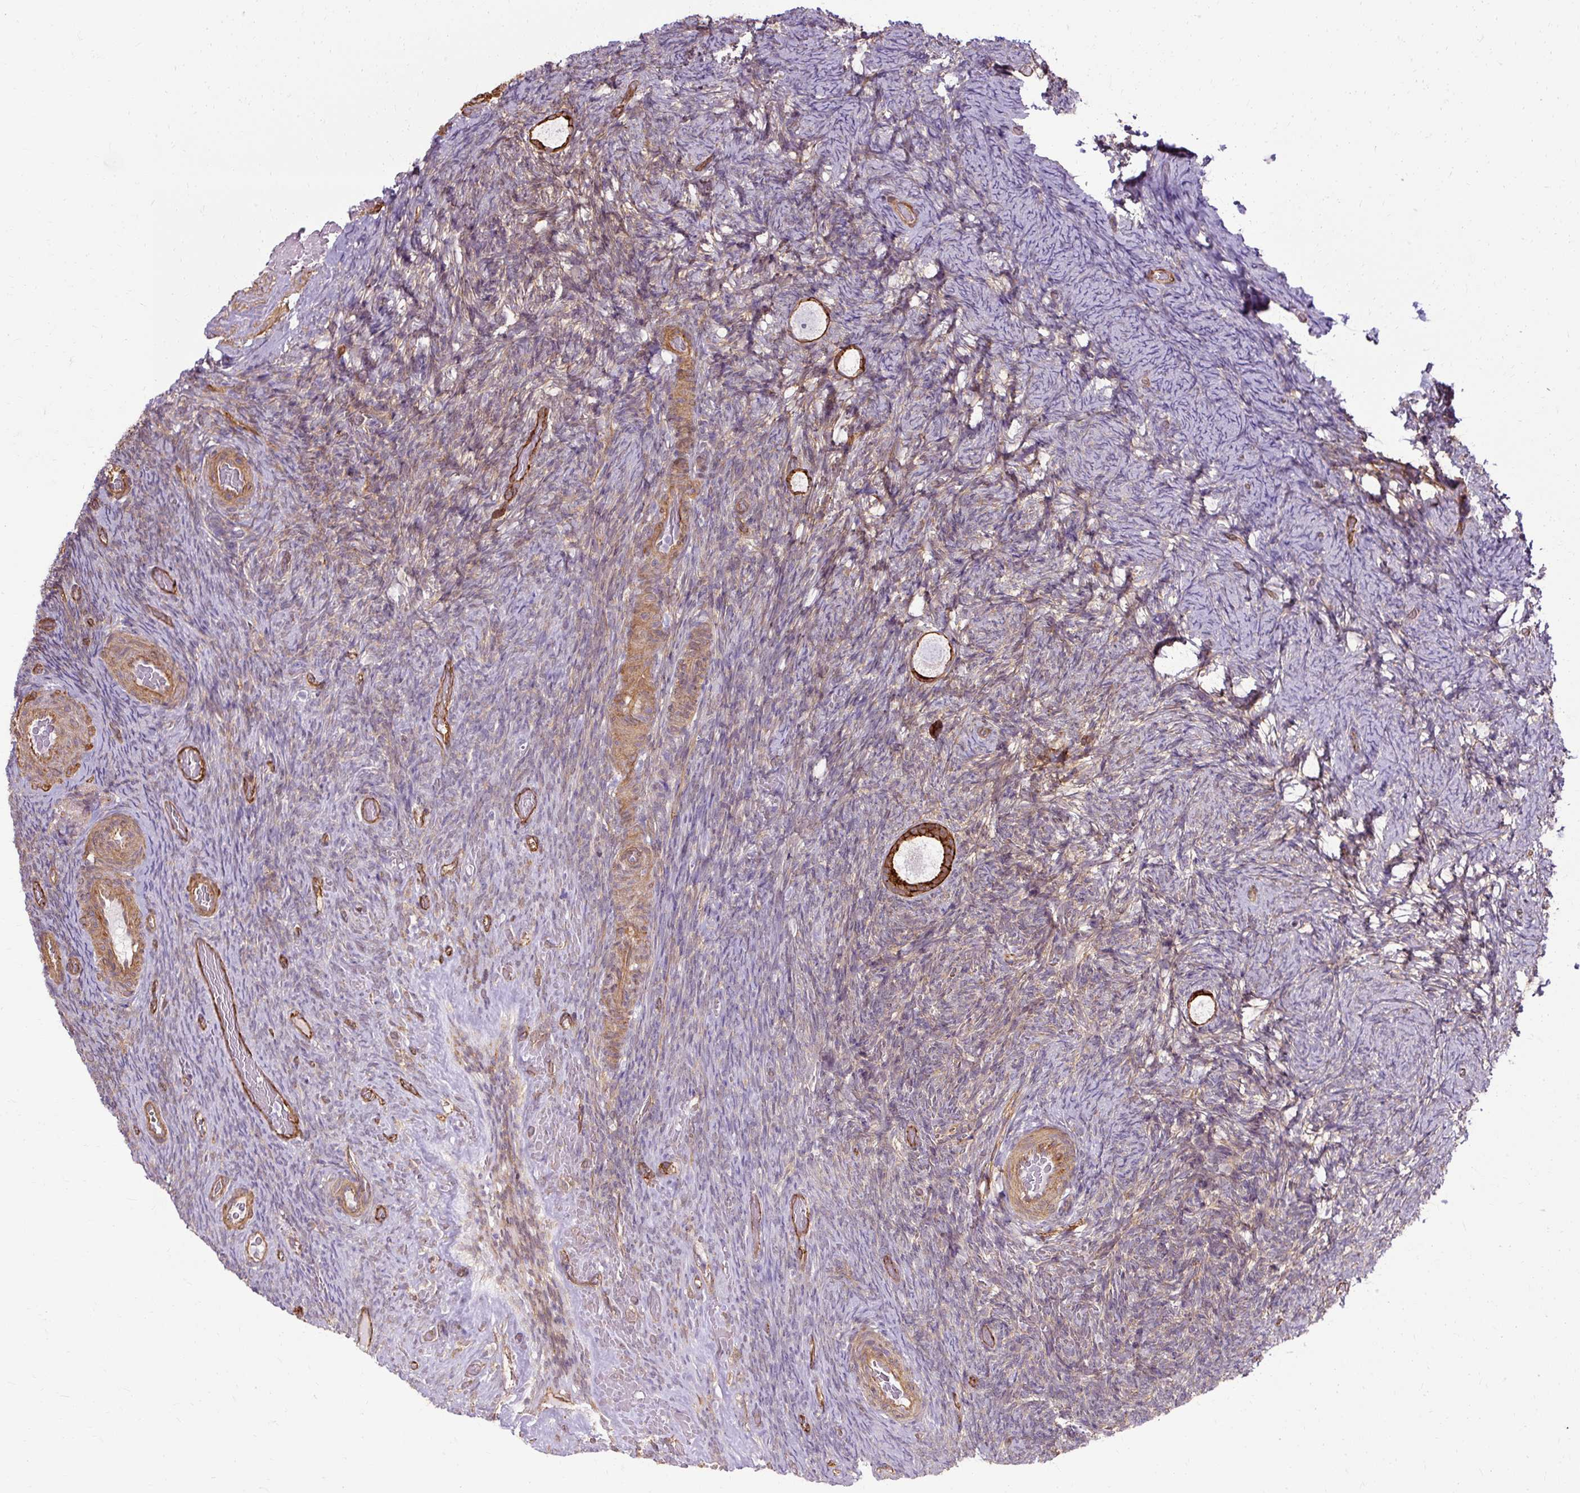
{"staining": {"intensity": "strong", "quantity": ">75%", "location": "cytoplasmic/membranous"}, "tissue": "ovary", "cell_type": "Follicle cells", "image_type": "normal", "snomed": [{"axis": "morphology", "description": "Normal tissue, NOS"}, {"axis": "topography", "description": "Ovary"}], "caption": "Immunohistochemistry staining of unremarkable ovary, which shows high levels of strong cytoplasmic/membranous expression in approximately >75% of follicle cells indicating strong cytoplasmic/membranous protein positivity. The staining was performed using DAB (3,3'-diaminobenzidine) (brown) for protein detection and nuclei were counterstained in hematoxylin (blue).", "gene": "CNN3", "patient": {"sex": "female", "age": 34}}